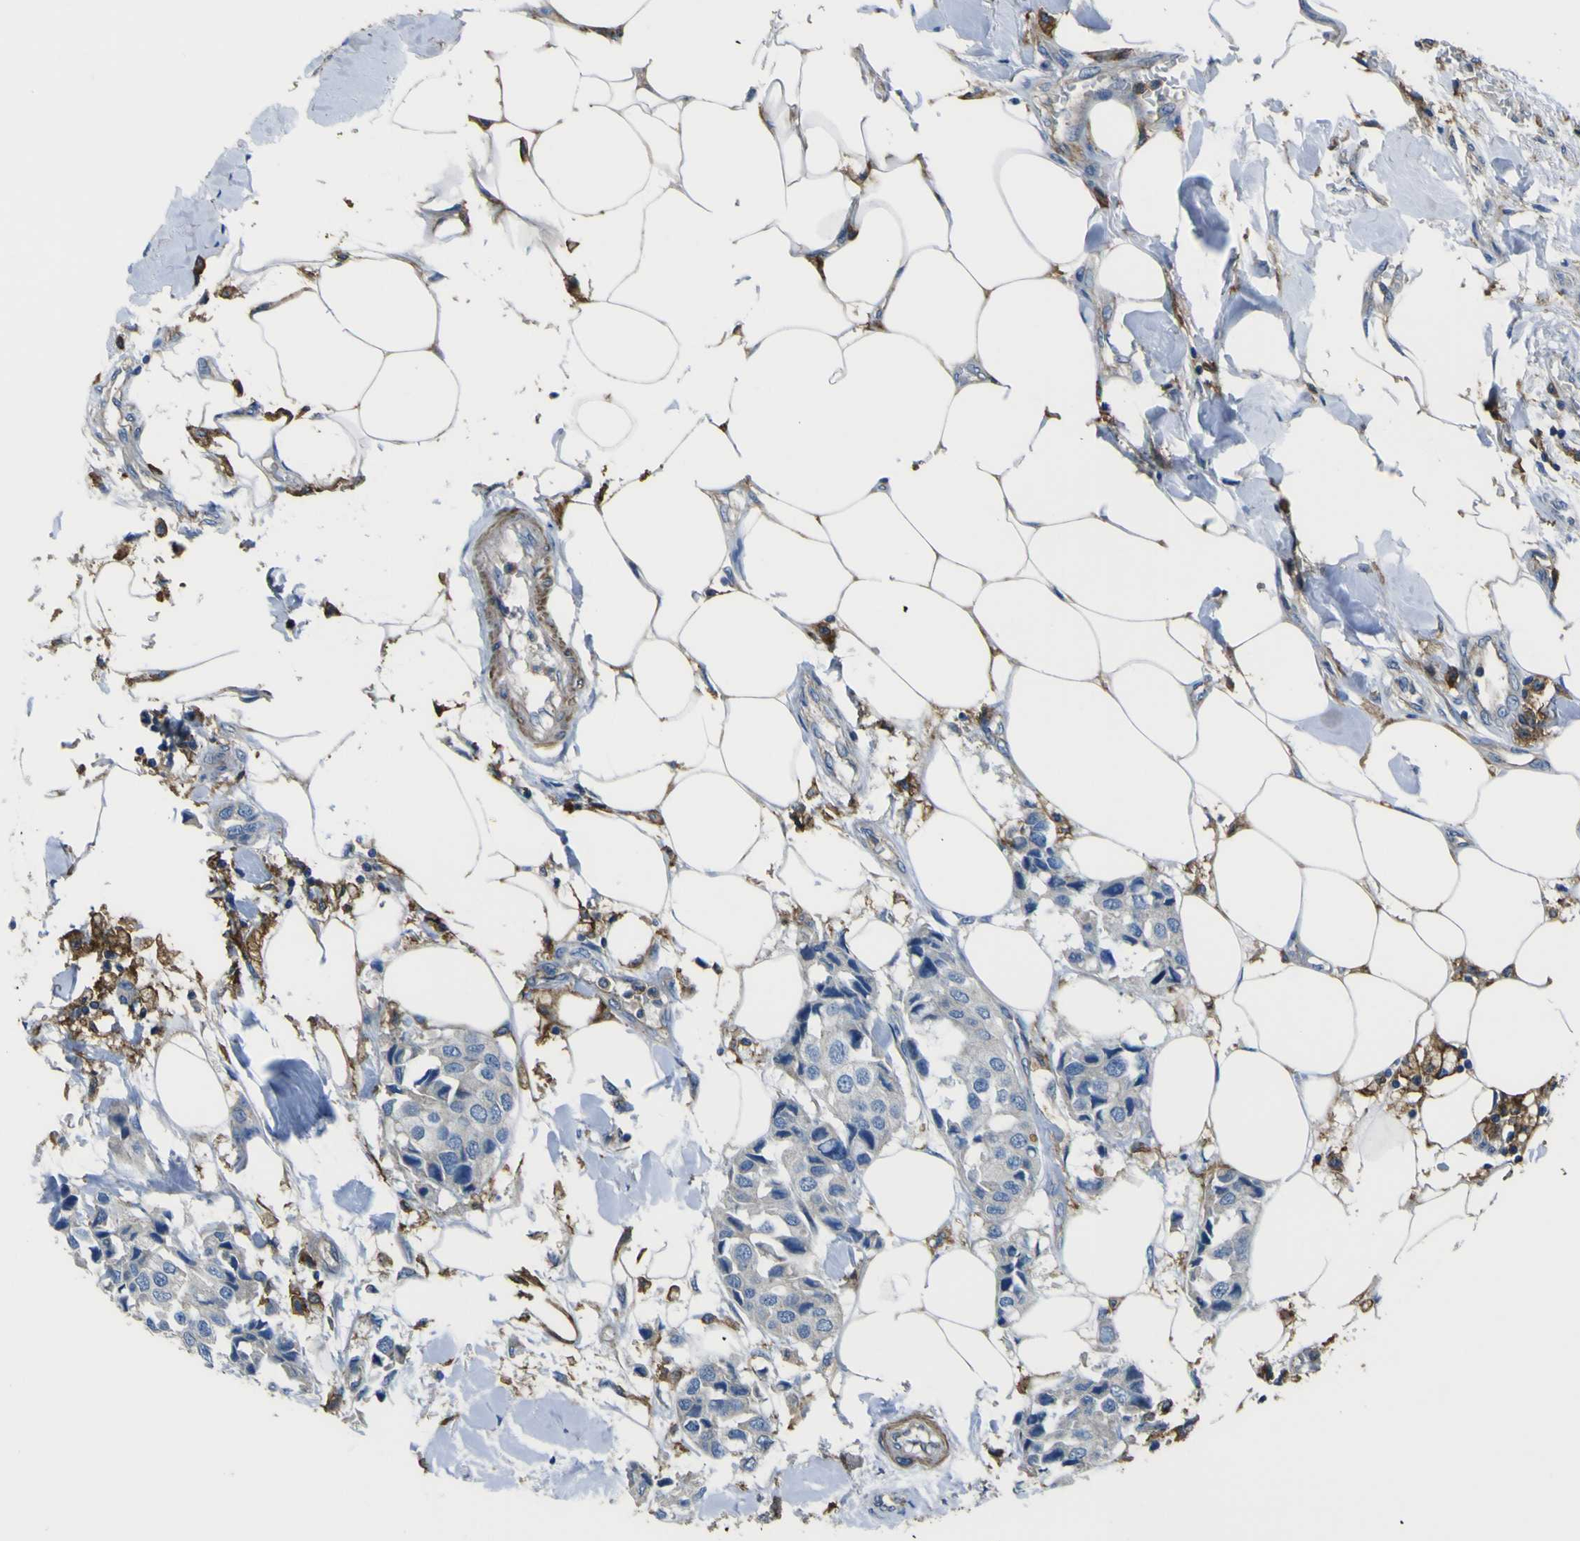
{"staining": {"intensity": "negative", "quantity": "none", "location": "none"}, "tissue": "breast cancer", "cell_type": "Tumor cells", "image_type": "cancer", "snomed": [{"axis": "morphology", "description": "Duct carcinoma"}, {"axis": "topography", "description": "Breast"}], "caption": "Image shows no protein staining in tumor cells of breast infiltrating ductal carcinoma tissue.", "gene": "LAIR1", "patient": {"sex": "female", "age": 80}}